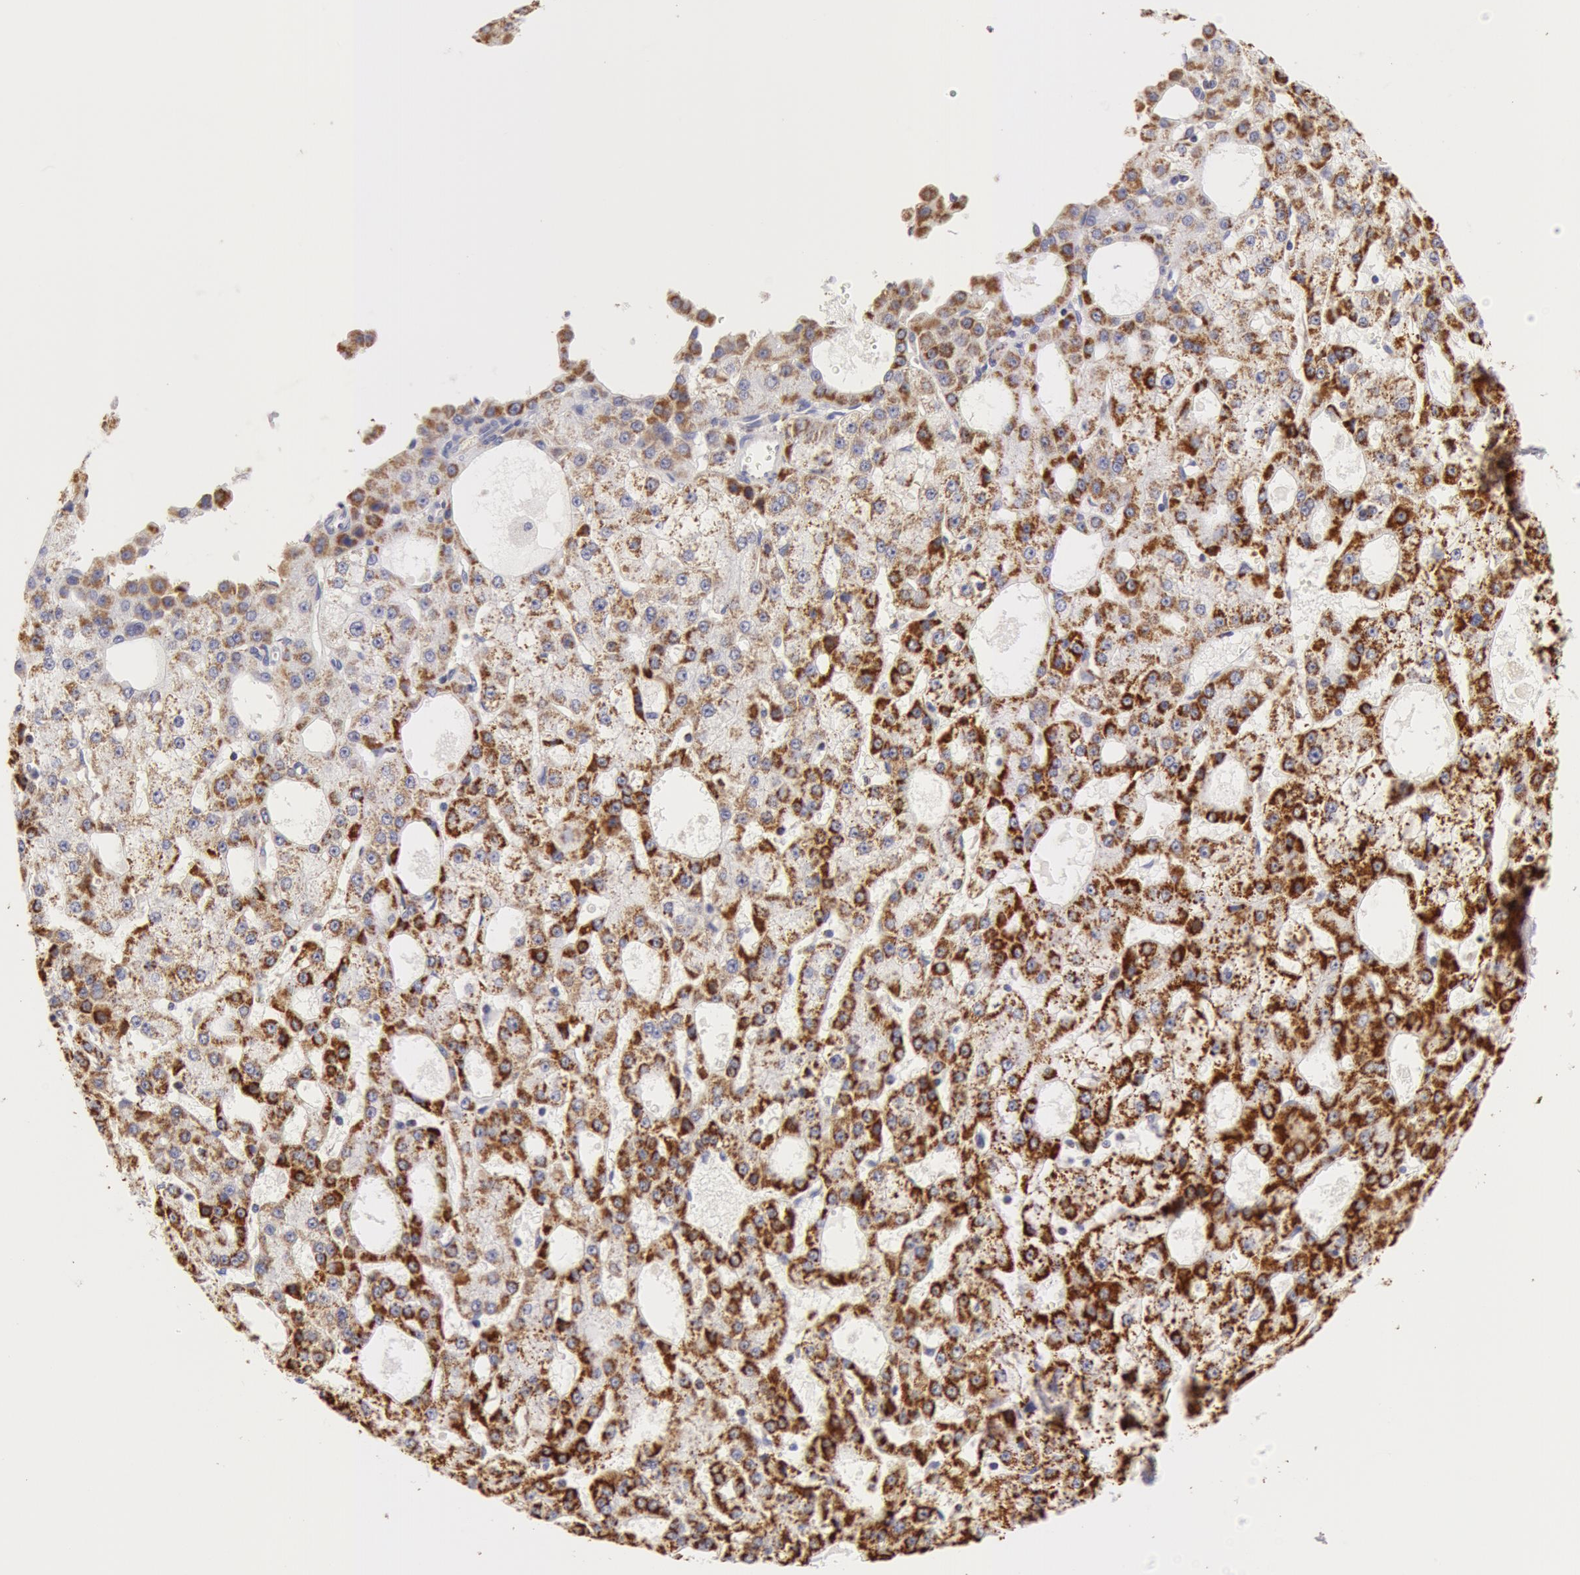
{"staining": {"intensity": "moderate", "quantity": "25%-75%", "location": "cytoplasmic/membranous"}, "tissue": "liver cancer", "cell_type": "Tumor cells", "image_type": "cancer", "snomed": [{"axis": "morphology", "description": "Carcinoma, Hepatocellular, NOS"}, {"axis": "topography", "description": "Liver"}], "caption": "This is a micrograph of IHC staining of liver cancer, which shows moderate positivity in the cytoplasmic/membranous of tumor cells.", "gene": "ATP5F1B", "patient": {"sex": "male", "age": 47}}